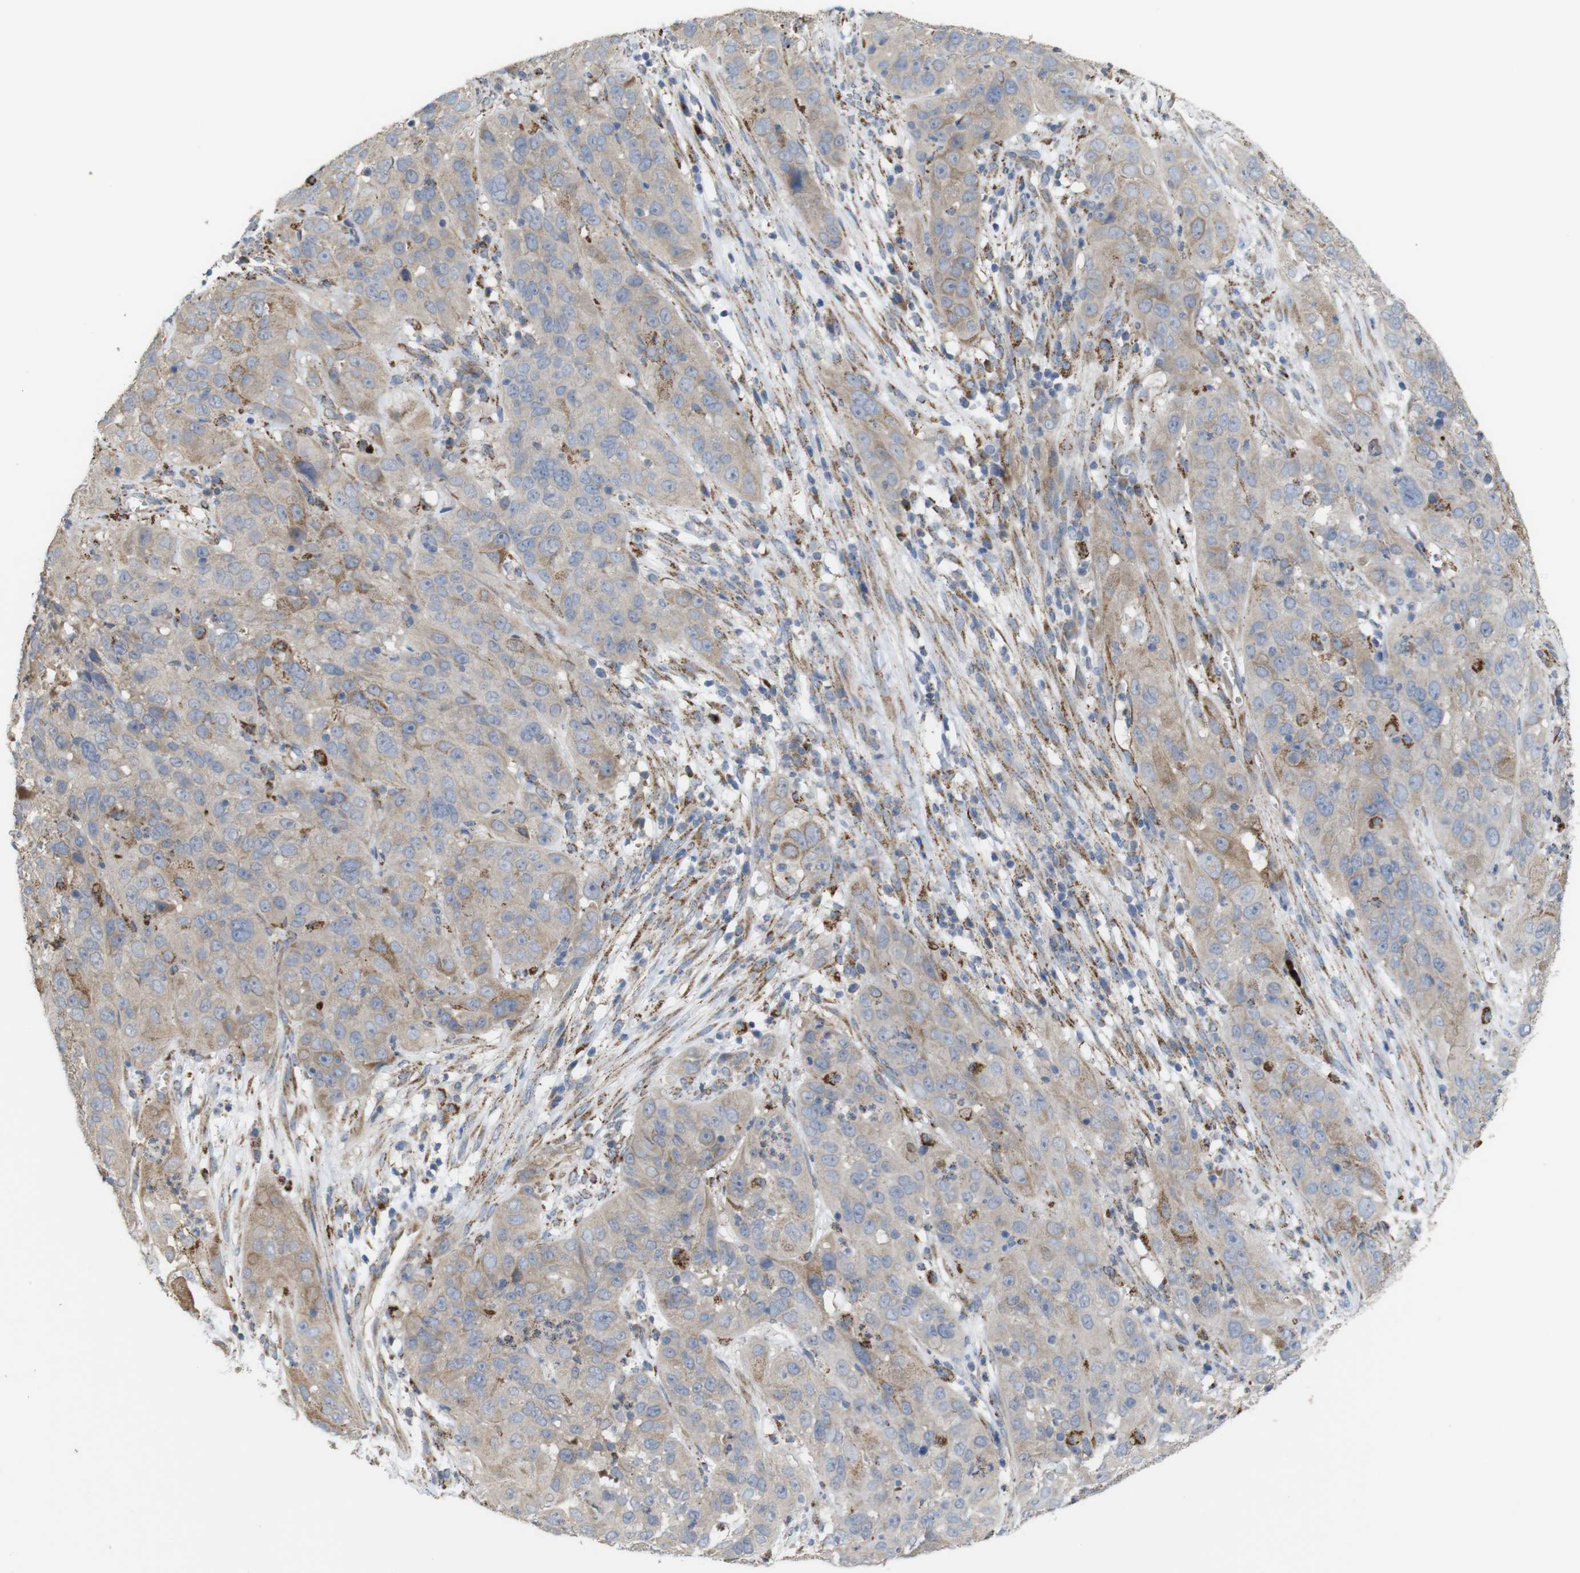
{"staining": {"intensity": "weak", "quantity": ">75%", "location": "cytoplasmic/membranous"}, "tissue": "cervical cancer", "cell_type": "Tumor cells", "image_type": "cancer", "snomed": [{"axis": "morphology", "description": "Squamous cell carcinoma, NOS"}, {"axis": "topography", "description": "Cervix"}], "caption": "The image demonstrates staining of cervical cancer, revealing weak cytoplasmic/membranous protein expression (brown color) within tumor cells.", "gene": "PTPRR", "patient": {"sex": "female", "age": 32}}